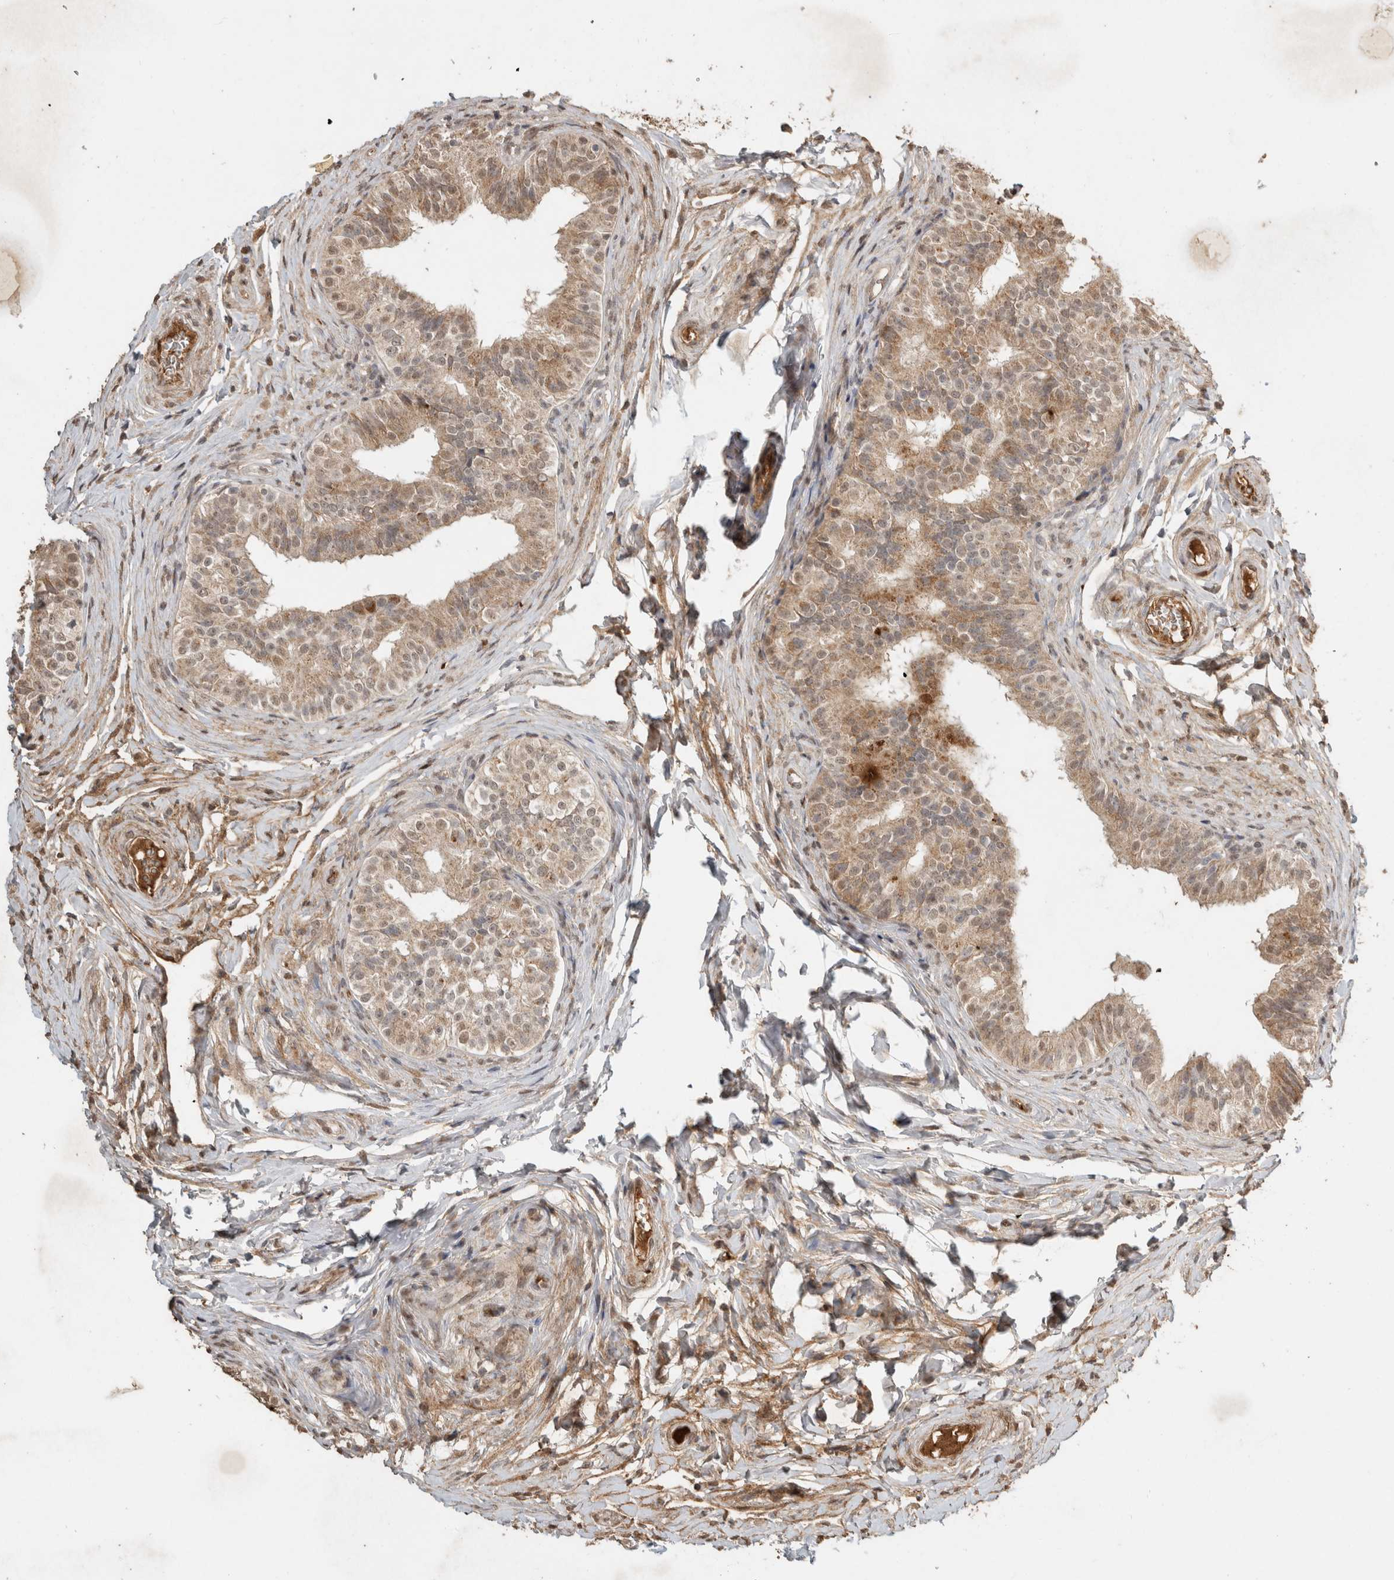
{"staining": {"intensity": "moderate", "quantity": ">75%", "location": "cytoplasmic/membranous"}, "tissue": "epididymis", "cell_type": "Glandular cells", "image_type": "normal", "snomed": [{"axis": "morphology", "description": "Normal tissue, NOS"}, {"axis": "topography", "description": "Epididymis"}], "caption": "A histopathology image of epididymis stained for a protein exhibits moderate cytoplasmic/membranous brown staining in glandular cells. Using DAB (brown) and hematoxylin (blue) stains, captured at high magnification using brightfield microscopy.", "gene": "FAM3A", "patient": {"sex": "male", "age": 49}}